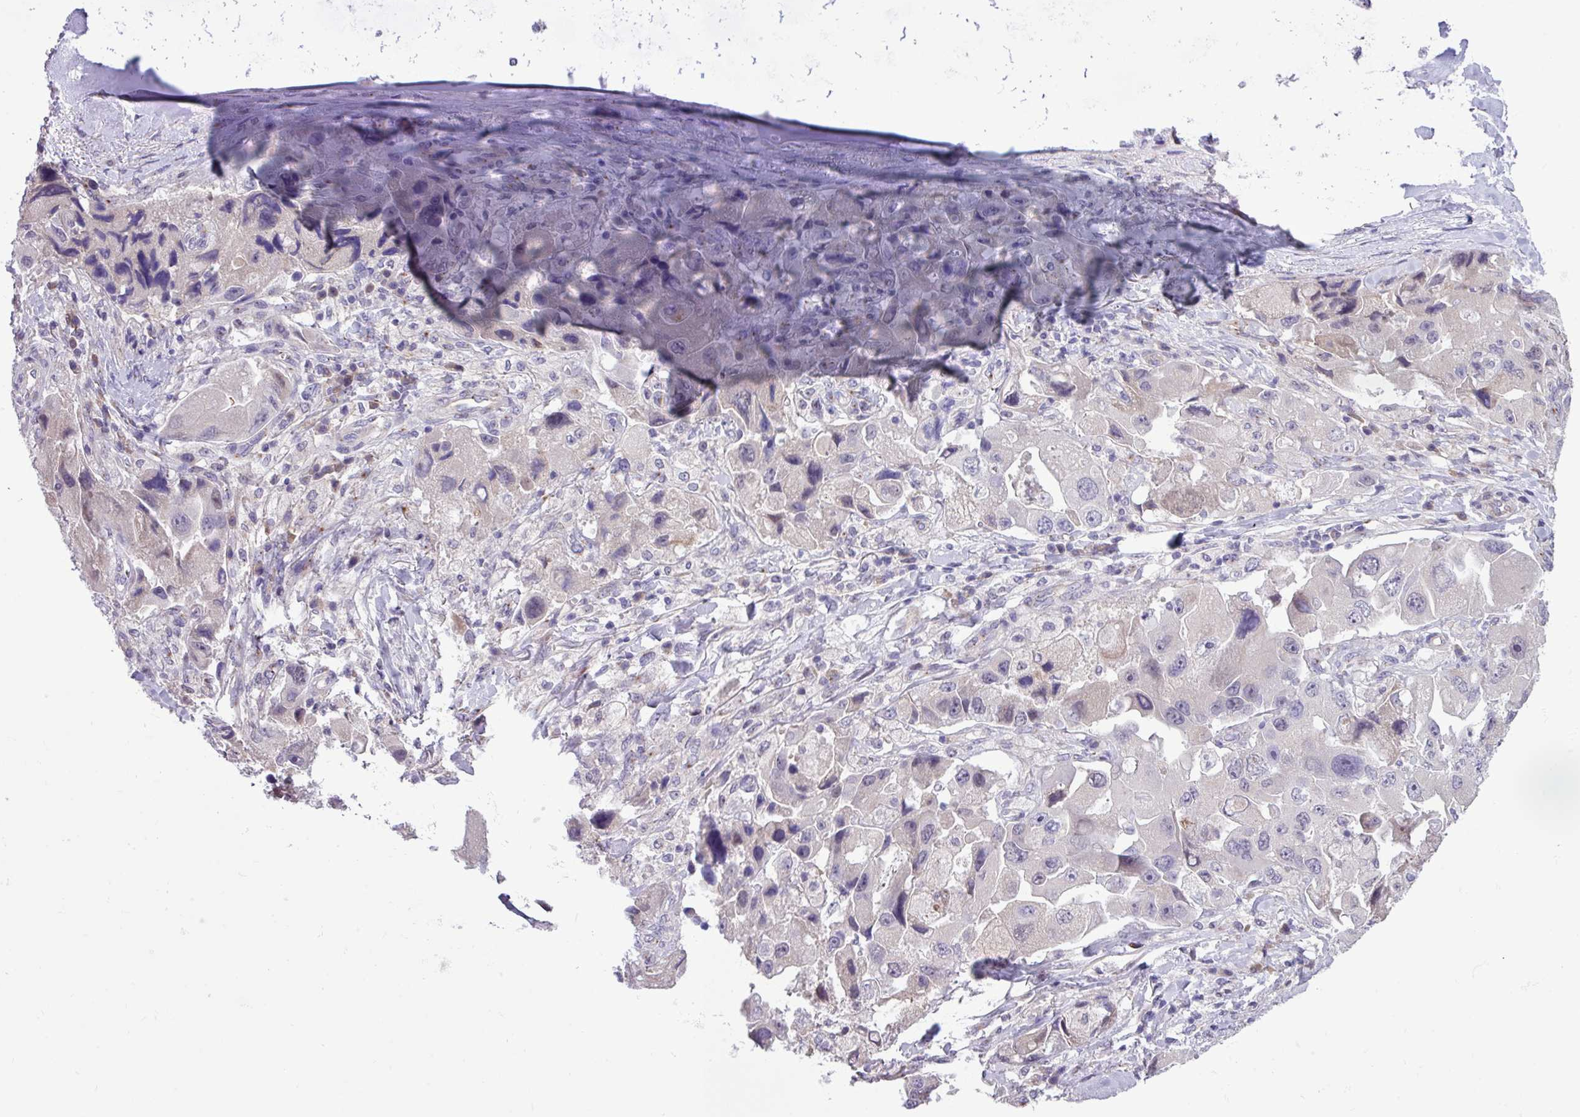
{"staining": {"intensity": "negative", "quantity": "none", "location": "none"}, "tissue": "lung cancer", "cell_type": "Tumor cells", "image_type": "cancer", "snomed": [{"axis": "morphology", "description": "Adenocarcinoma, NOS"}, {"axis": "topography", "description": "Lung"}], "caption": "IHC of human lung cancer (adenocarcinoma) displays no expression in tumor cells.", "gene": "SPINK8", "patient": {"sex": "female", "age": 54}}